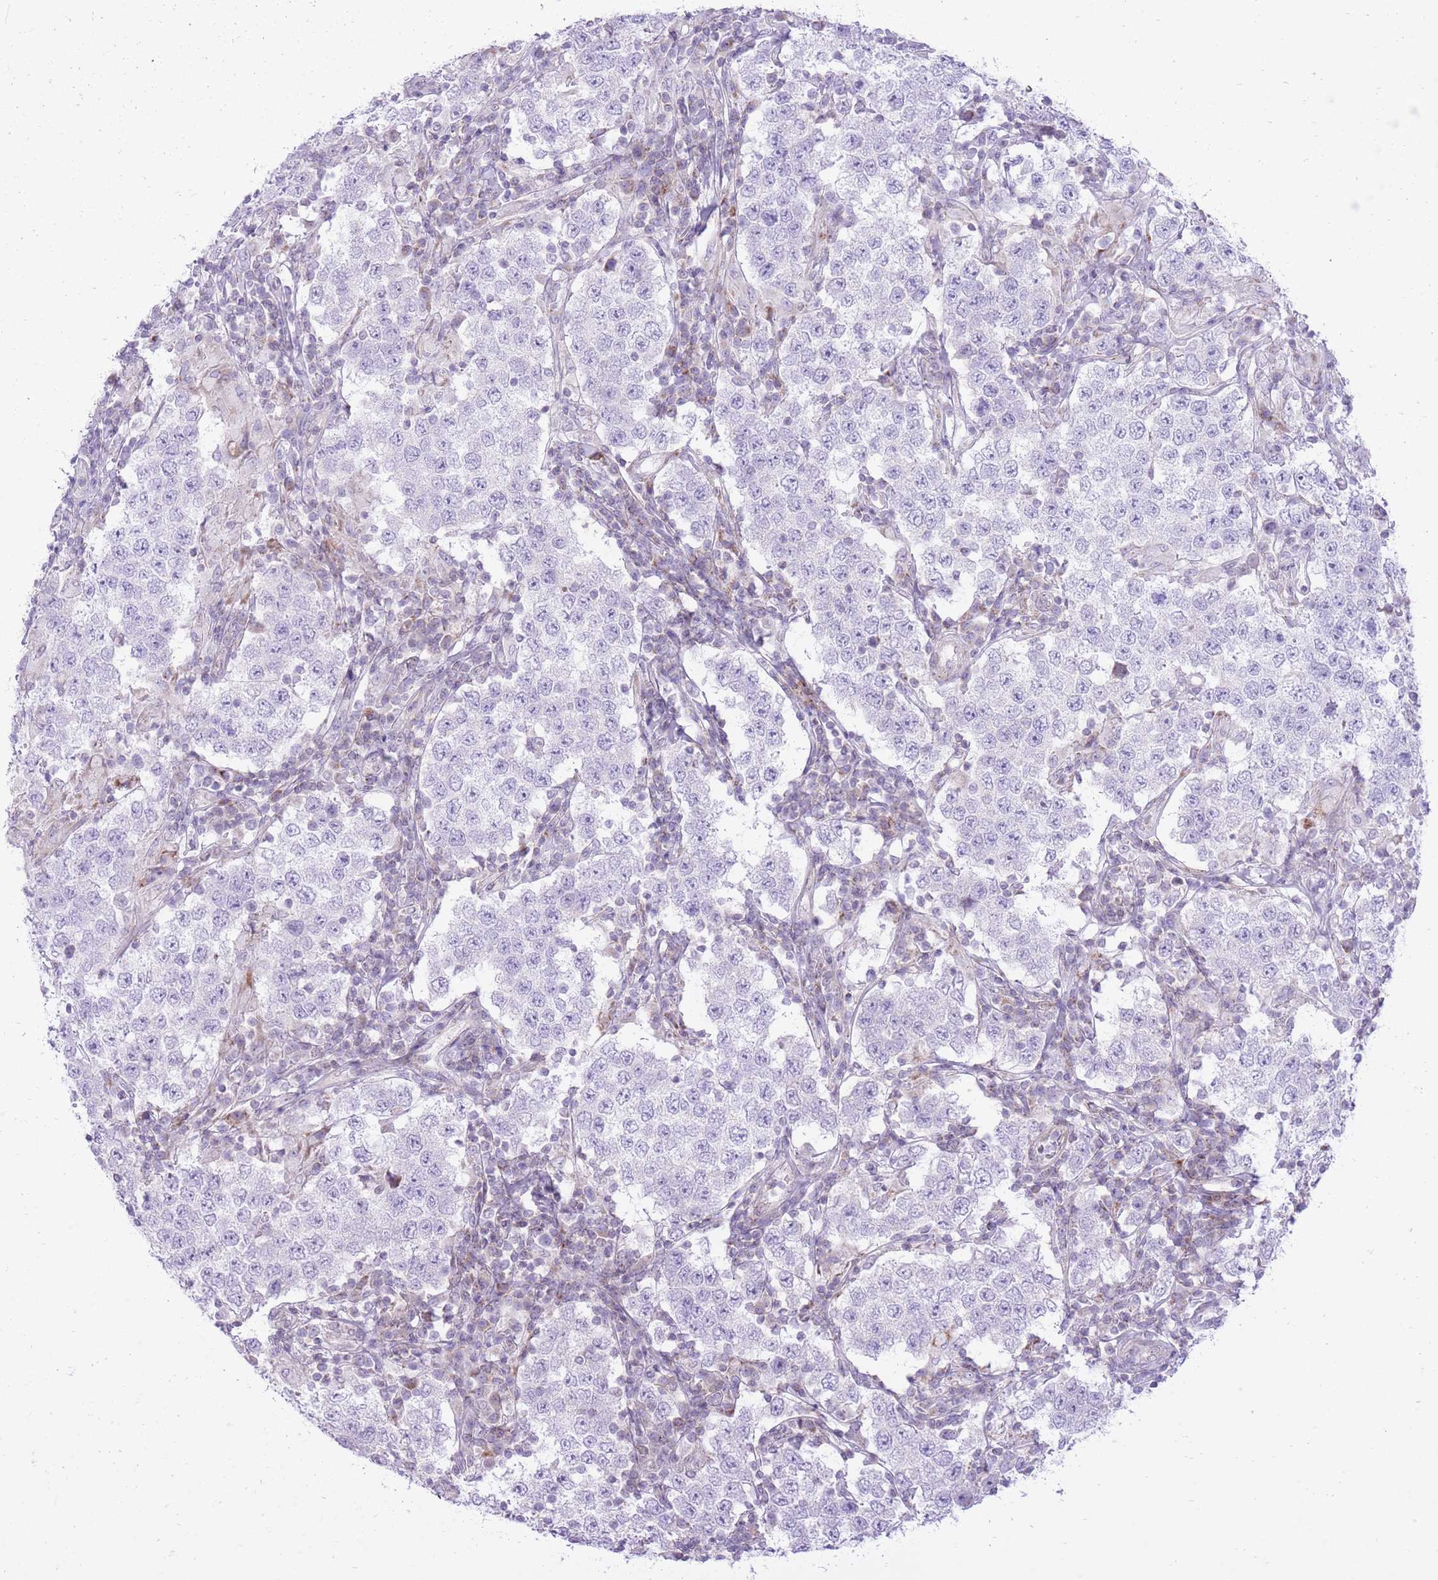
{"staining": {"intensity": "negative", "quantity": "none", "location": "none"}, "tissue": "testis cancer", "cell_type": "Tumor cells", "image_type": "cancer", "snomed": [{"axis": "morphology", "description": "Seminoma, NOS"}, {"axis": "morphology", "description": "Carcinoma, Embryonal, NOS"}, {"axis": "topography", "description": "Testis"}], "caption": "IHC micrograph of neoplastic tissue: testis embryonal carcinoma stained with DAB (3,3'-diaminobenzidine) shows no significant protein expression in tumor cells.", "gene": "DENND2D", "patient": {"sex": "male", "age": 41}}